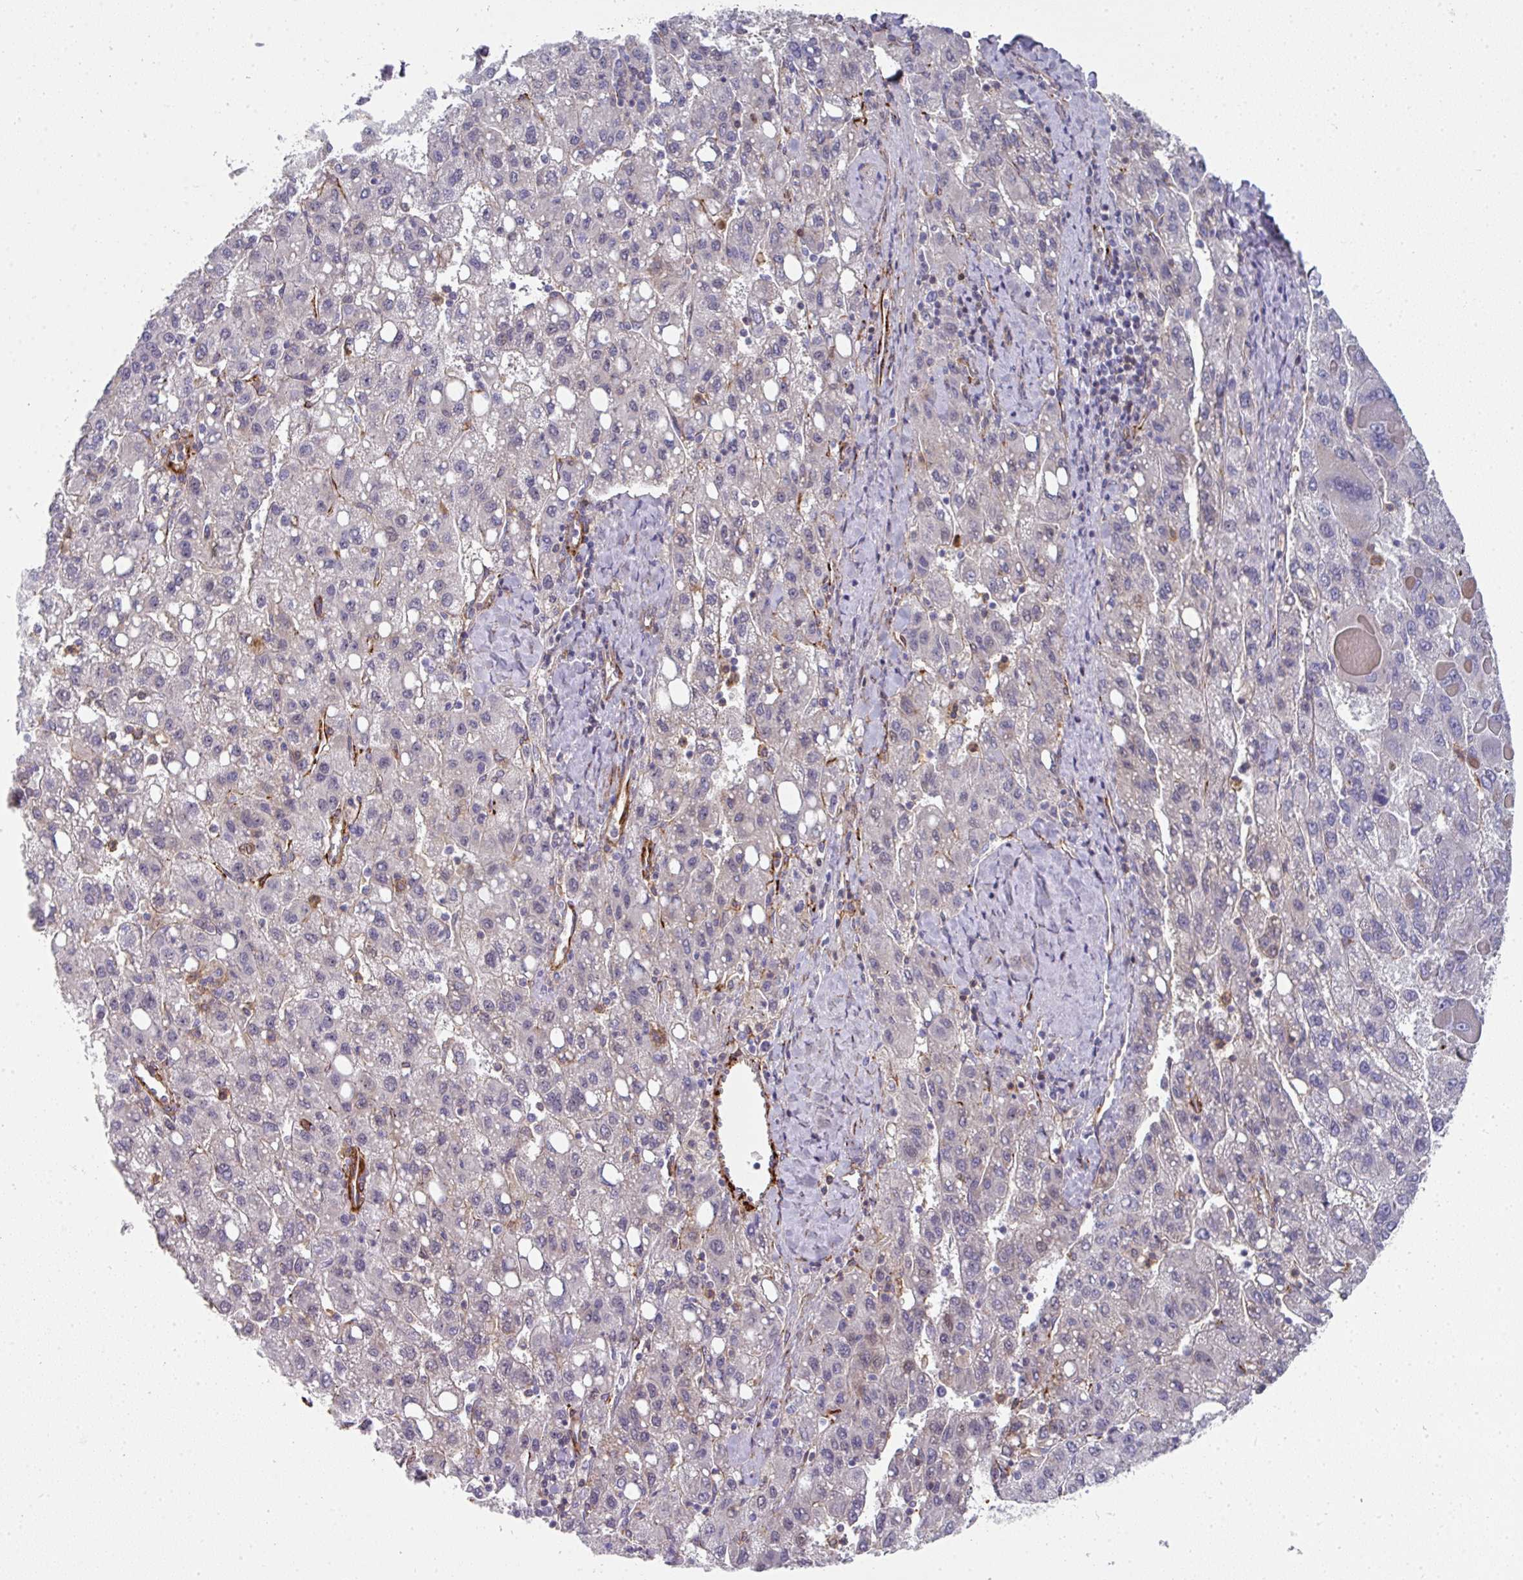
{"staining": {"intensity": "negative", "quantity": "none", "location": "none"}, "tissue": "liver cancer", "cell_type": "Tumor cells", "image_type": "cancer", "snomed": [{"axis": "morphology", "description": "Carcinoma, Hepatocellular, NOS"}, {"axis": "topography", "description": "Liver"}], "caption": "Immunohistochemistry (IHC) image of liver cancer (hepatocellular carcinoma) stained for a protein (brown), which shows no positivity in tumor cells.", "gene": "BEND5", "patient": {"sex": "female", "age": 82}}